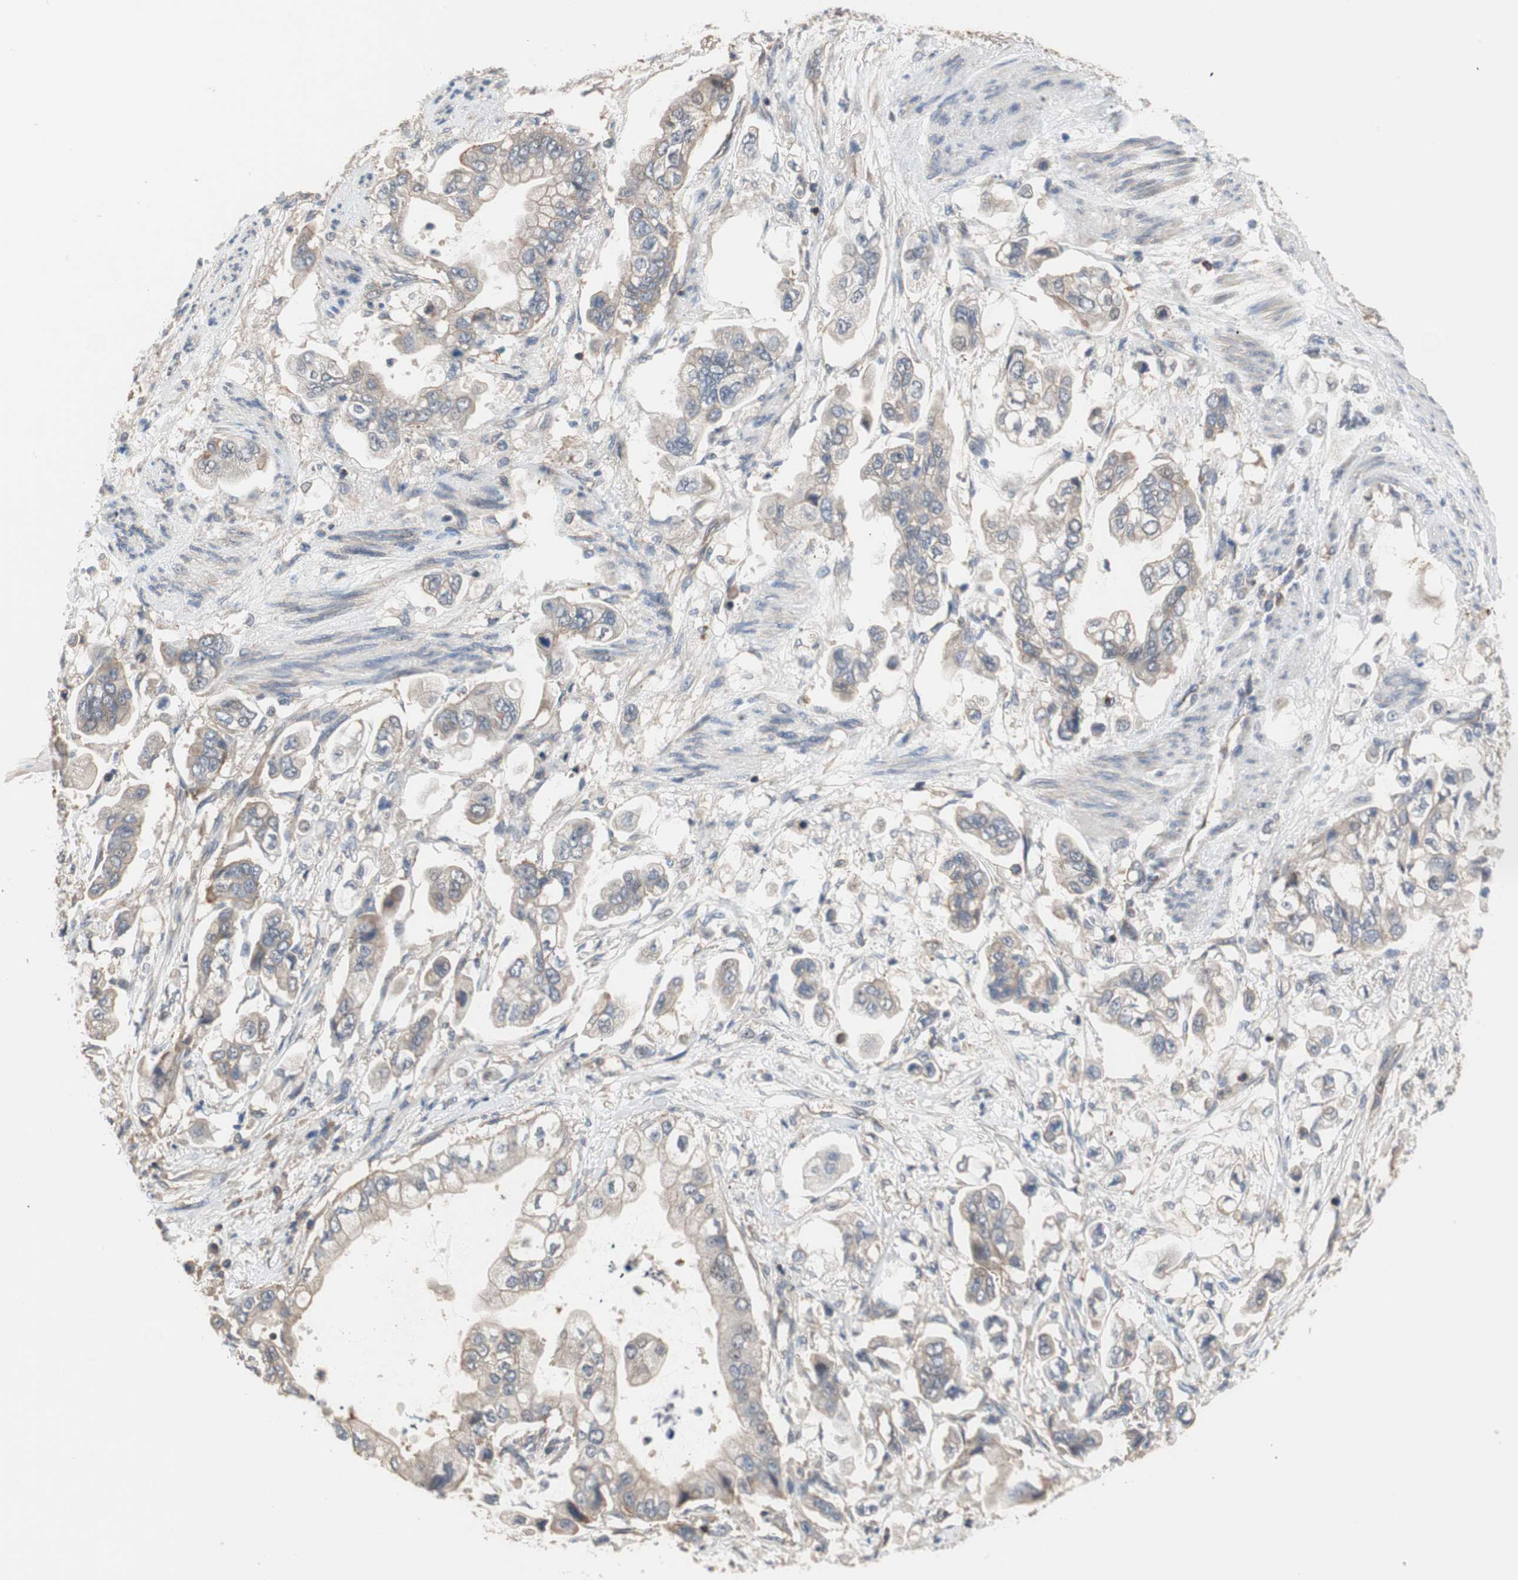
{"staining": {"intensity": "weak", "quantity": ">75%", "location": "cytoplasmic/membranous"}, "tissue": "stomach cancer", "cell_type": "Tumor cells", "image_type": "cancer", "snomed": [{"axis": "morphology", "description": "Adenocarcinoma, NOS"}, {"axis": "topography", "description": "Stomach"}], "caption": "Approximately >75% of tumor cells in stomach cancer (adenocarcinoma) exhibit weak cytoplasmic/membranous protein expression as visualized by brown immunohistochemical staining.", "gene": "MAP4K2", "patient": {"sex": "male", "age": 62}}